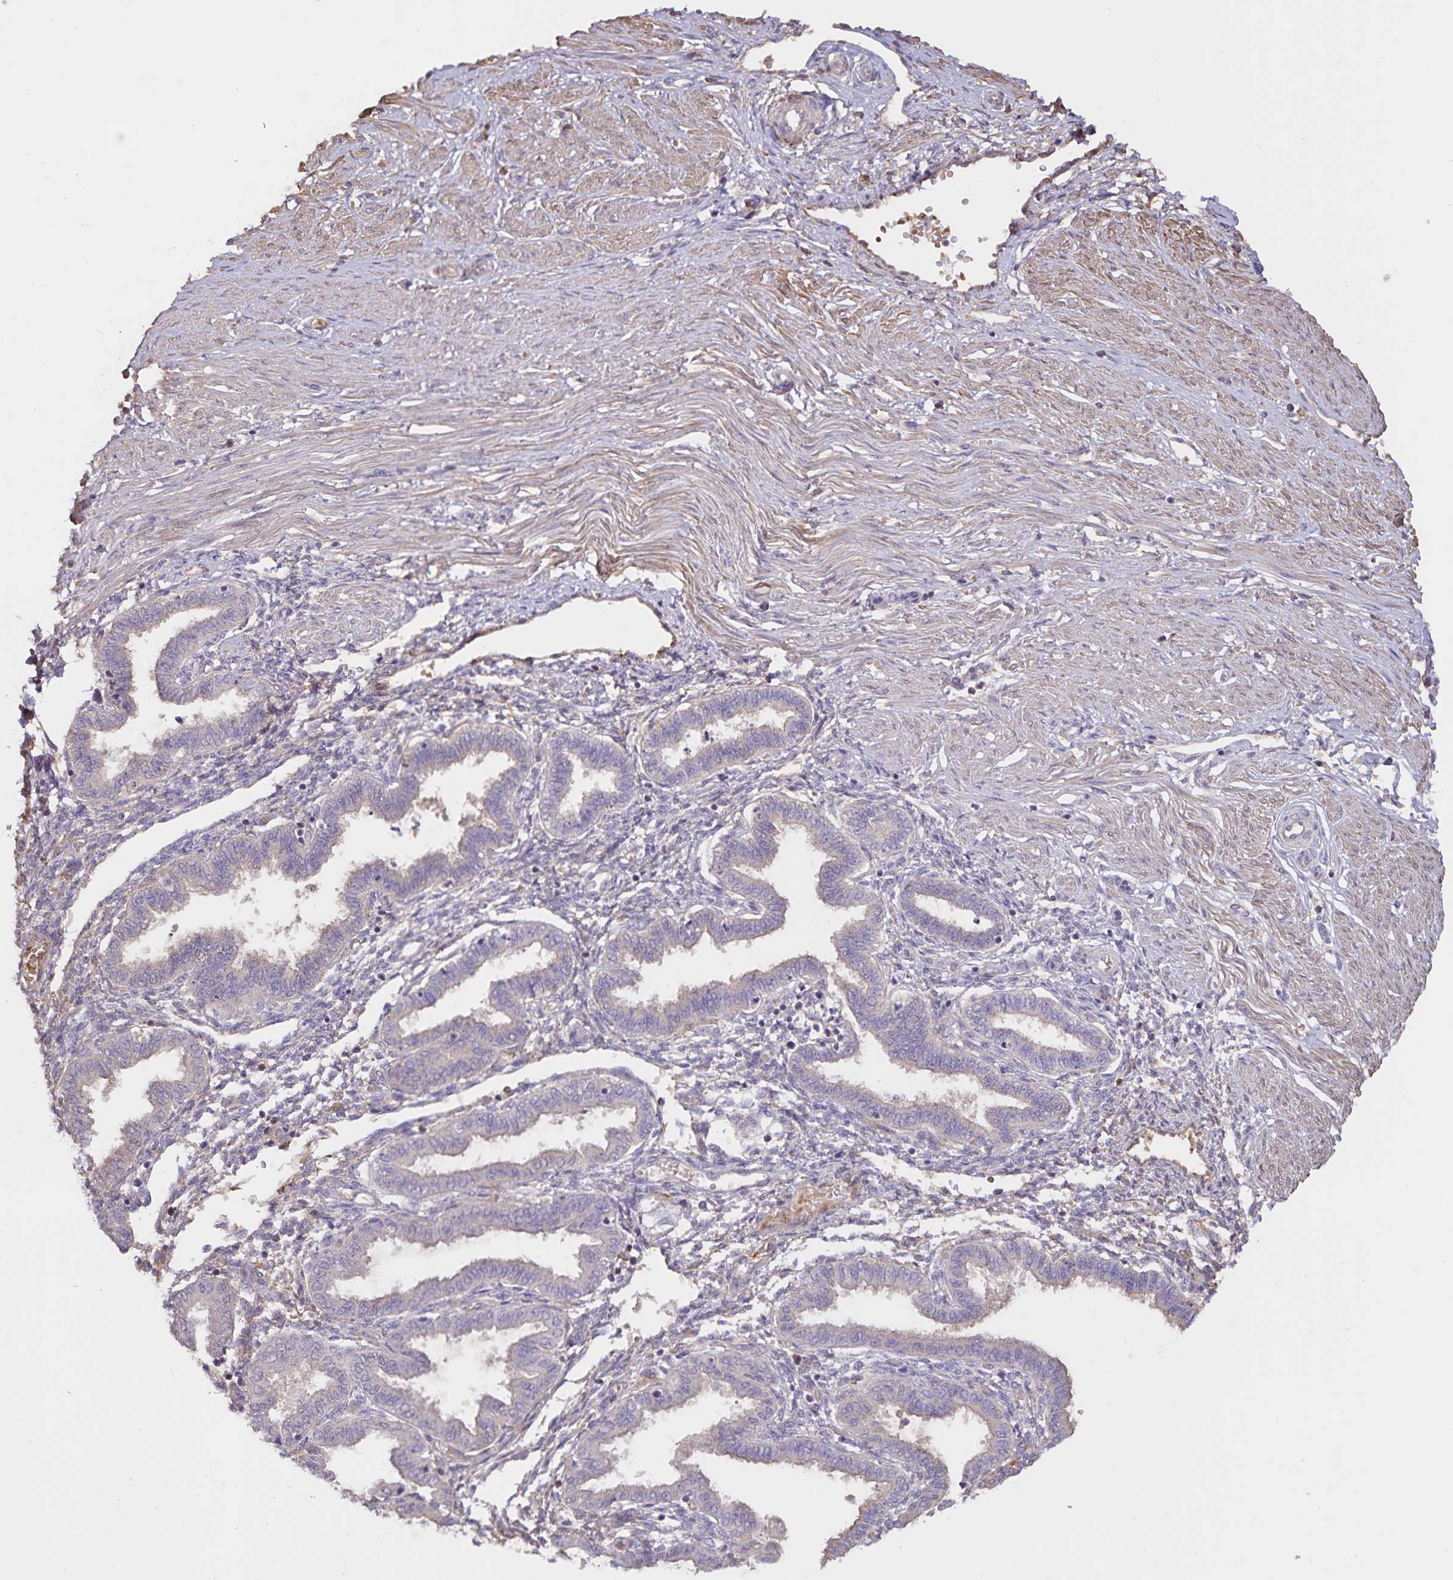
{"staining": {"intensity": "moderate", "quantity": "<25%", "location": "cytoplasmic/membranous"}, "tissue": "endometrium", "cell_type": "Cells in endometrial stroma", "image_type": "normal", "snomed": [{"axis": "morphology", "description": "Normal tissue, NOS"}, {"axis": "topography", "description": "Endometrium"}], "caption": "High-power microscopy captured an immunohistochemistry (IHC) photomicrograph of normal endometrium, revealing moderate cytoplasmic/membranous expression in approximately <25% of cells in endometrial stroma.", "gene": "FGG", "patient": {"sex": "female", "age": 33}}